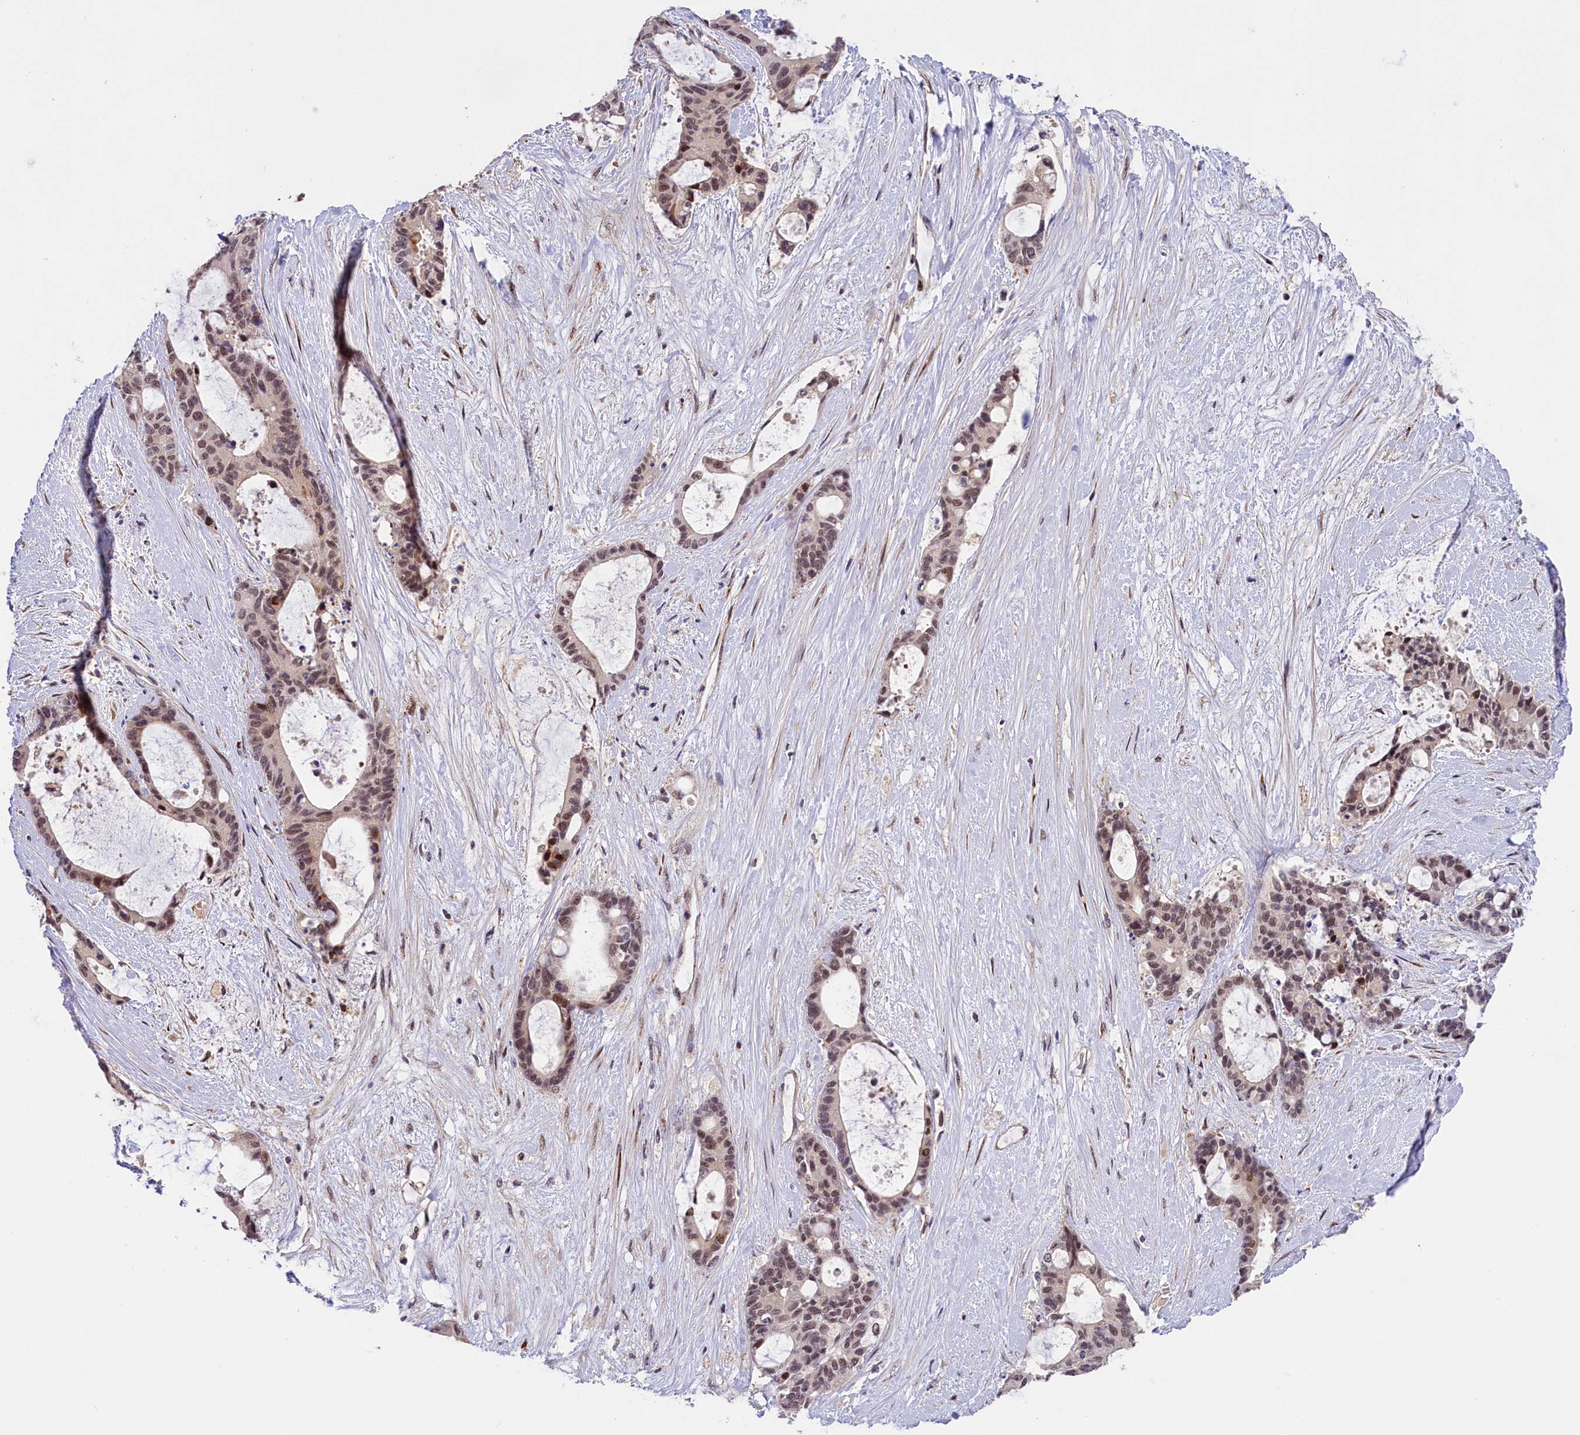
{"staining": {"intensity": "moderate", "quantity": "25%-75%", "location": "nuclear"}, "tissue": "liver cancer", "cell_type": "Tumor cells", "image_type": "cancer", "snomed": [{"axis": "morphology", "description": "Normal tissue, NOS"}, {"axis": "morphology", "description": "Cholangiocarcinoma"}, {"axis": "topography", "description": "Liver"}, {"axis": "topography", "description": "Peripheral nerve tissue"}], "caption": "A high-resolution image shows immunohistochemistry staining of cholangiocarcinoma (liver), which reveals moderate nuclear expression in about 25%-75% of tumor cells.", "gene": "FBXO45", "patient": {"sex": "female", "age": 73}}